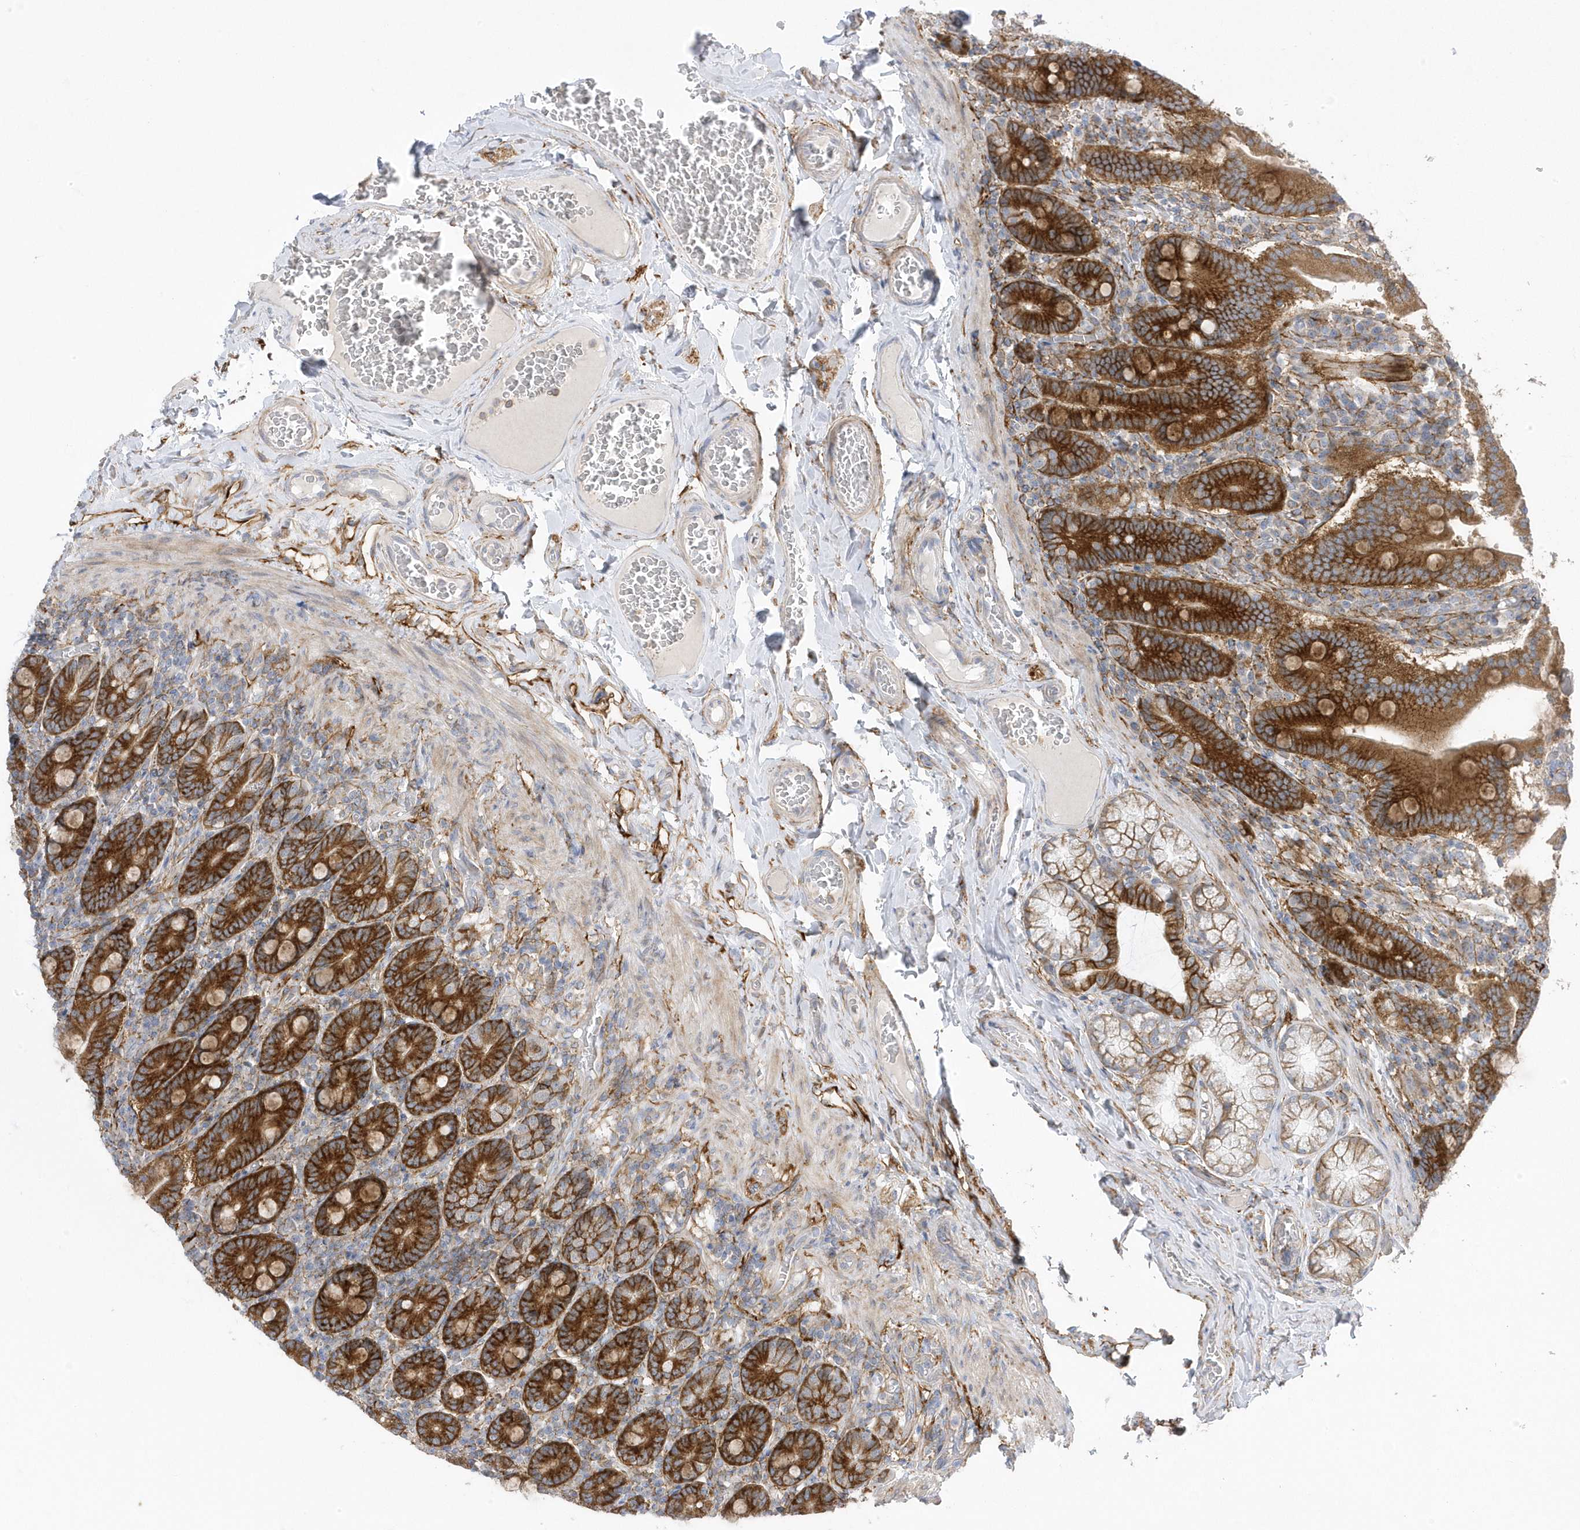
{"staining": {"intensity": "strong", "quantity": ">75%", "location": "cytoplasmic/membranous"}, "tissue": "duodenum", "cell_type": "Glandular cells", "image_type": "normal", "snomed": [{"axis": "morphology", "description": "Normal tissue, NOS"}, {"axis": "topography", "description": "Duodenum"}], "caption": "Duodenum stained for a protein reveals strong cytoplasmic/membranous positivity in glandular cells. Nuclei are stained in blue.", "gene": "ANAPC1", "patient": {"sex": "female", "age": 62}}